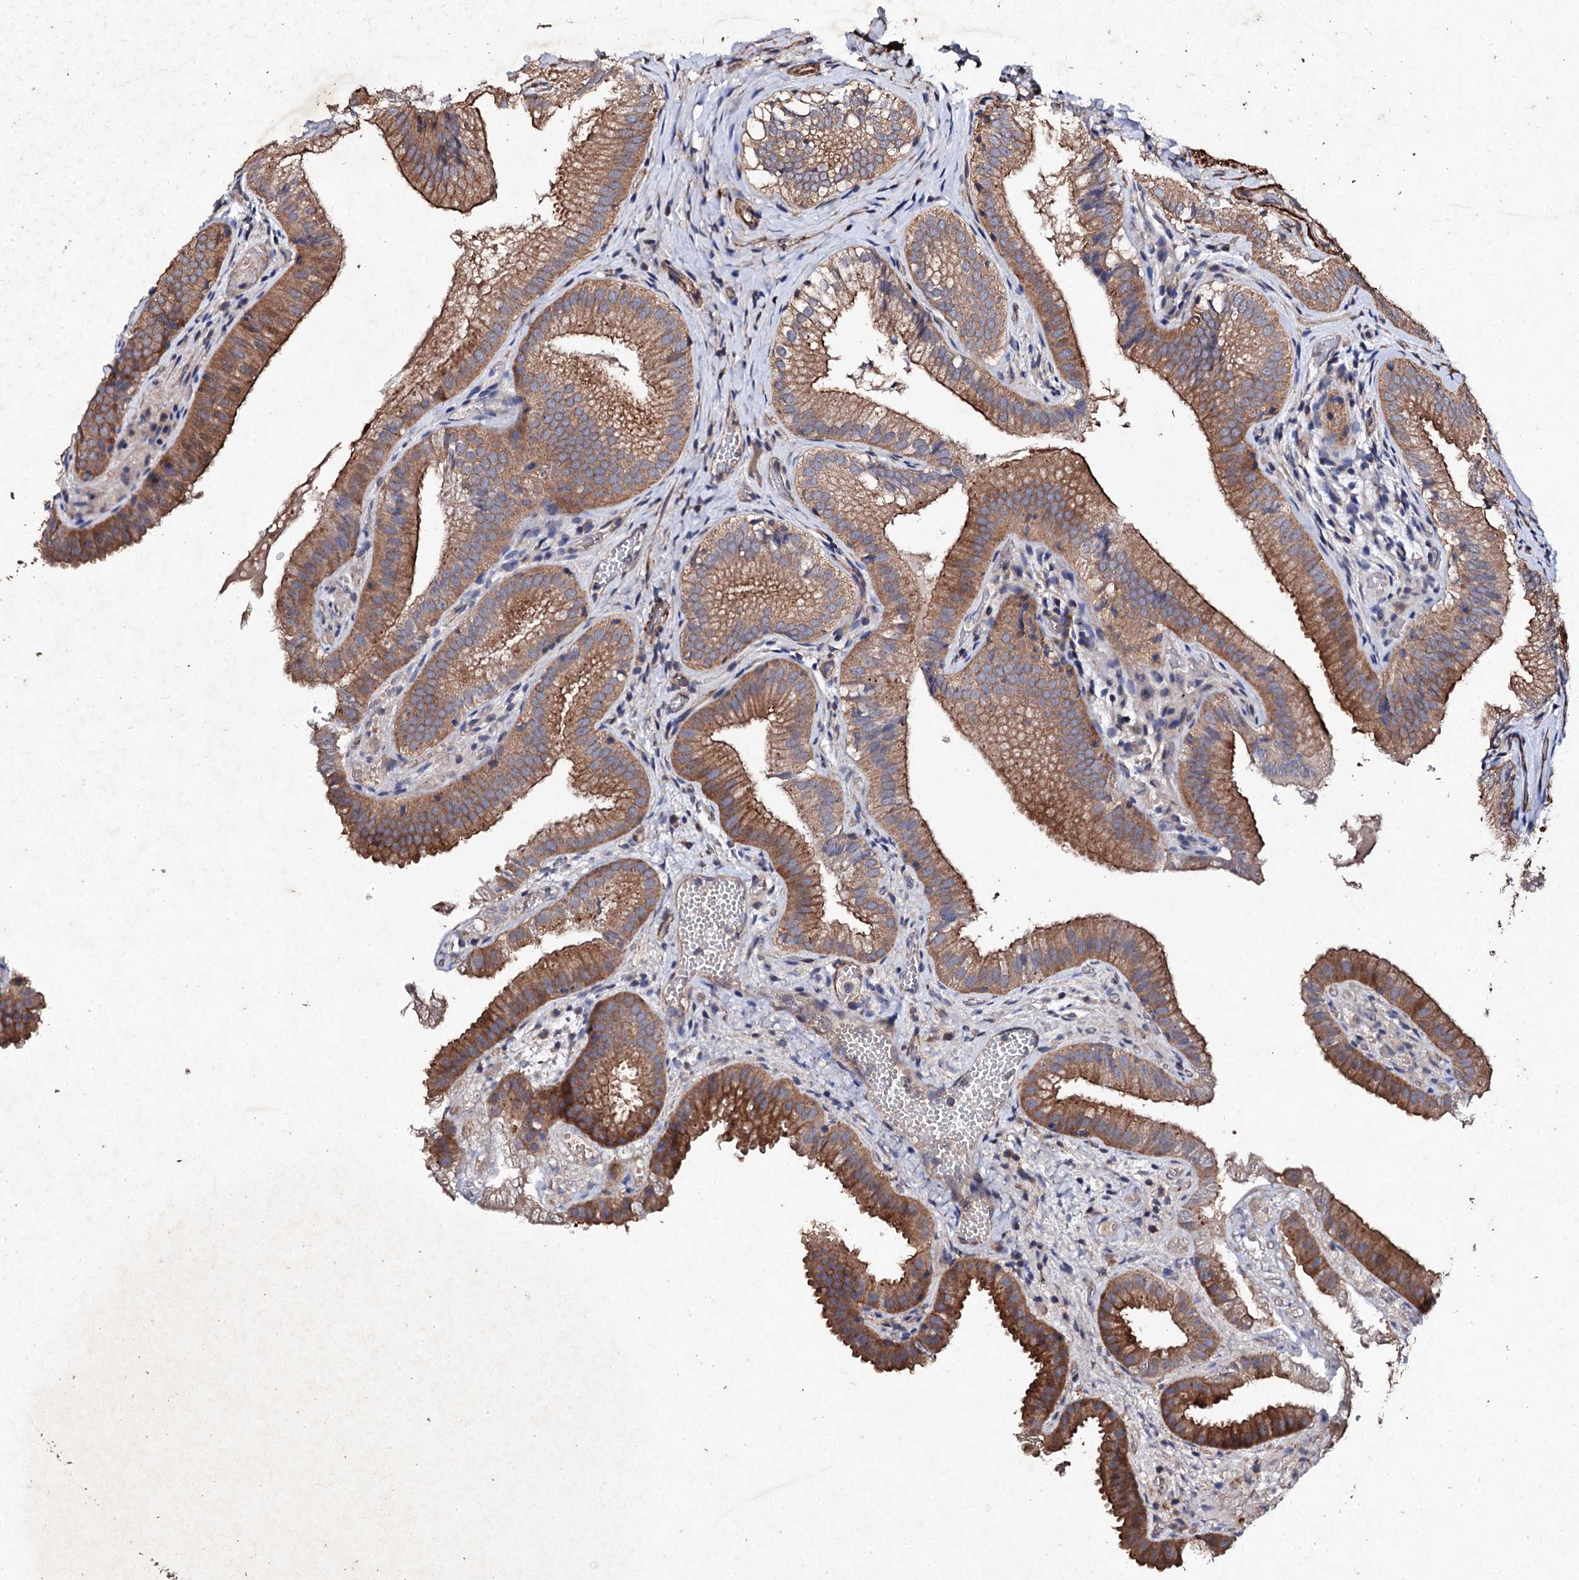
{"staining": {"intensity": "moderate", "quantity": ">75%", "location": "cytoplasmic/membranous"}, "tissue": "gallbladder", "cell_type": "Glandular cells", "image_type": "normal", "snomed": [{"axis": "morphology", "description": "Normal tissue, NOS"}, {"axis": "topography", "description": "Gallbladder"}], "caption": "Glandular cells show medium levels of moderate cytoplasmic/membranous staining in approximately >75% of cells in benign human gallbladder. The staining was performed using DAB (3,3'-diaminobenzidine) to visualize the protein expression in brown, while the nuclei were stained in blue with hematoxylin (Magnification: 20x).", "gene": "MOCOS", "patient": {"sex": "female", "age": 30}}